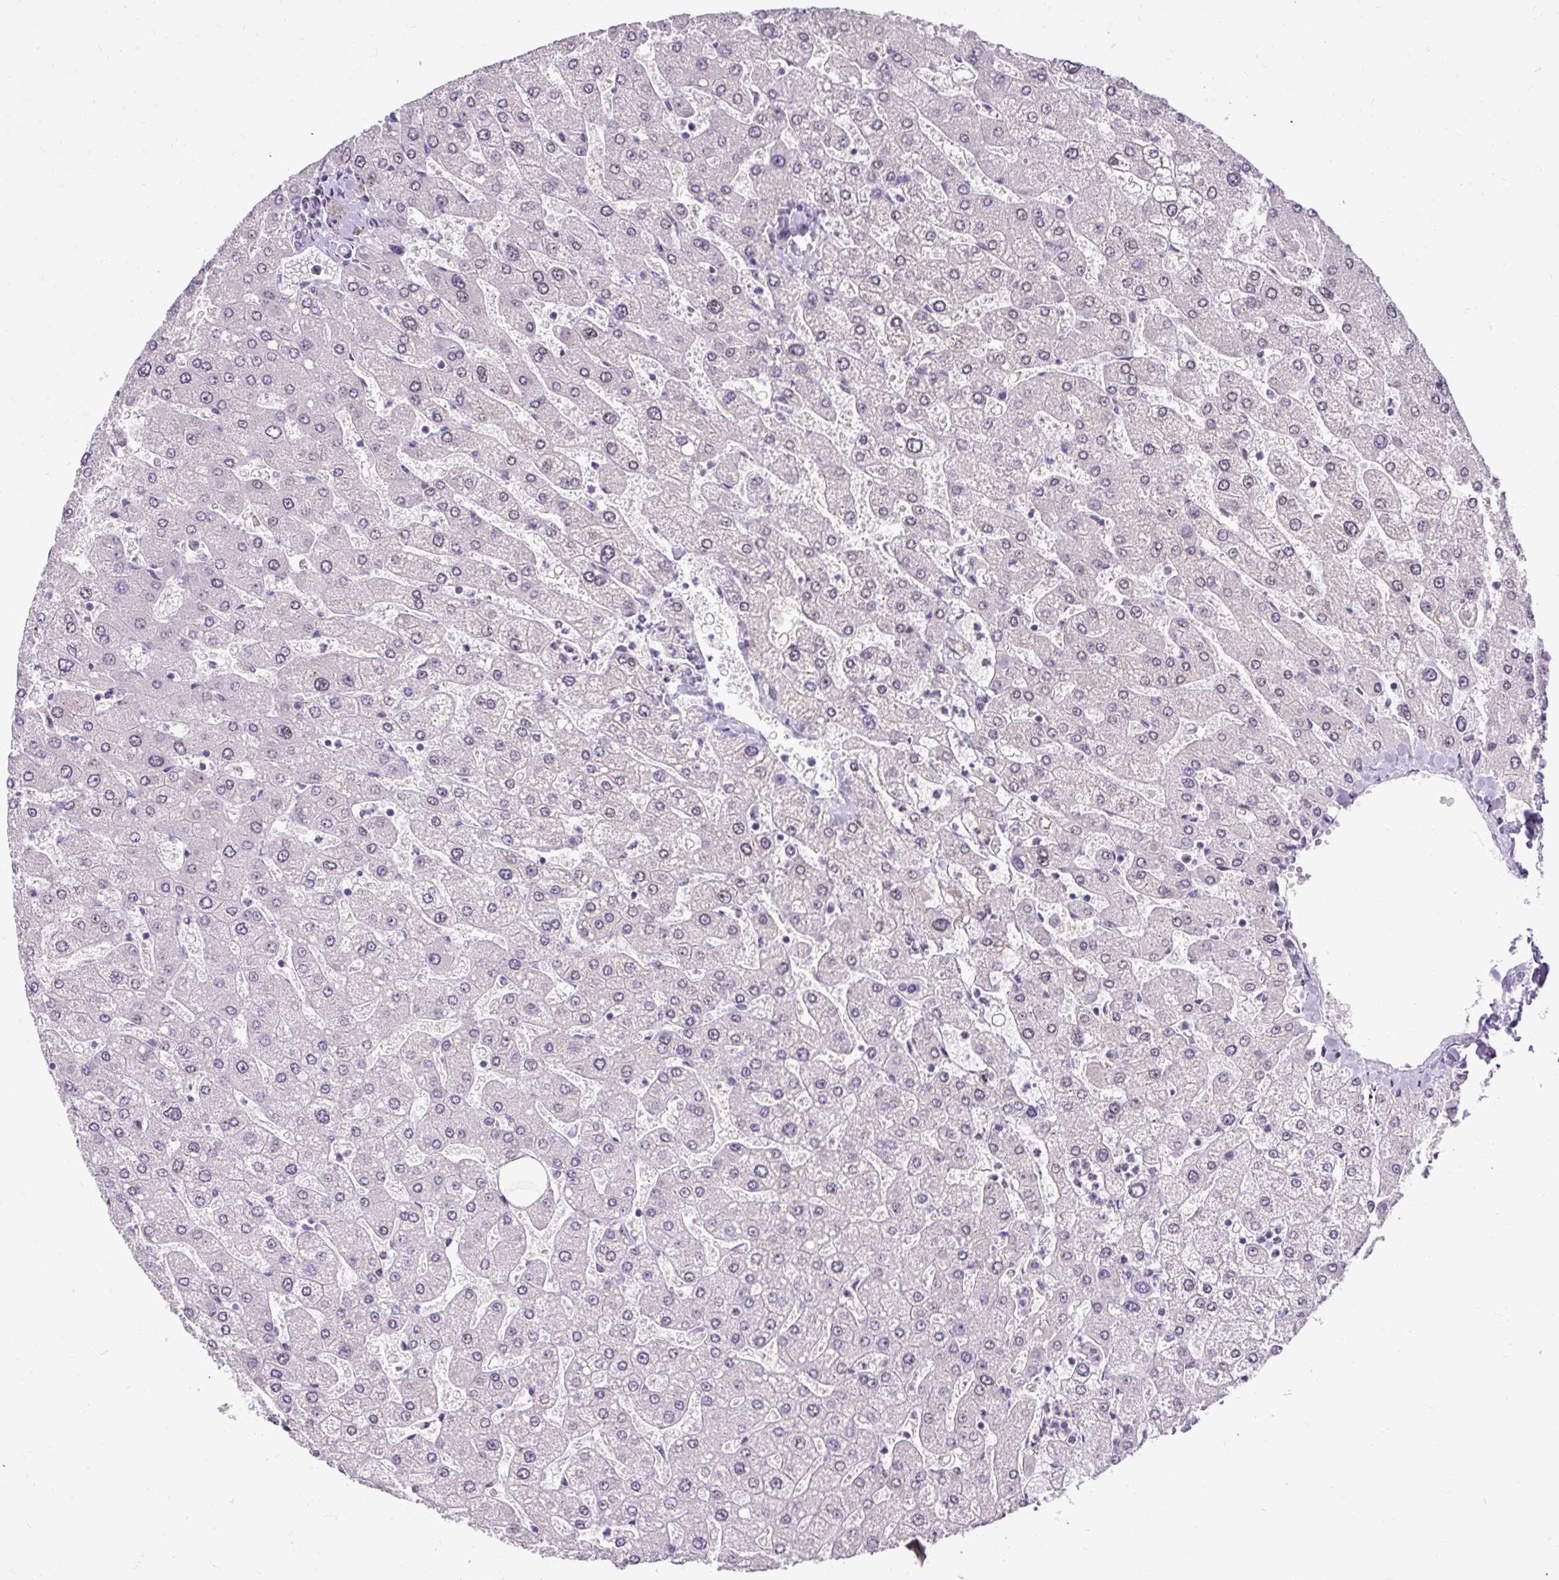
{"staining": {"intensity": "weak", "quantity": "<25%", "location": "nuclear"}, "tissue": "liver", "cell_type": "Cholangiocytes", "image_type": "normal", "snomed": [{"axis": "morphology", "description": "Normal tissue, NOS"}, {"axis": "topography", "description": "Liver"}], "caption": "Liver was stained to show a protein in brown. There is no significant positivity in cholangiocytes. The staining was performed using DAB to visualize the protein expression in brown, while the nuclei were stained in blue with hematoxylin (Magnification: 20x).", "gene": "ARHGEF18", "patient": {"sex": "male", "age": 55}}